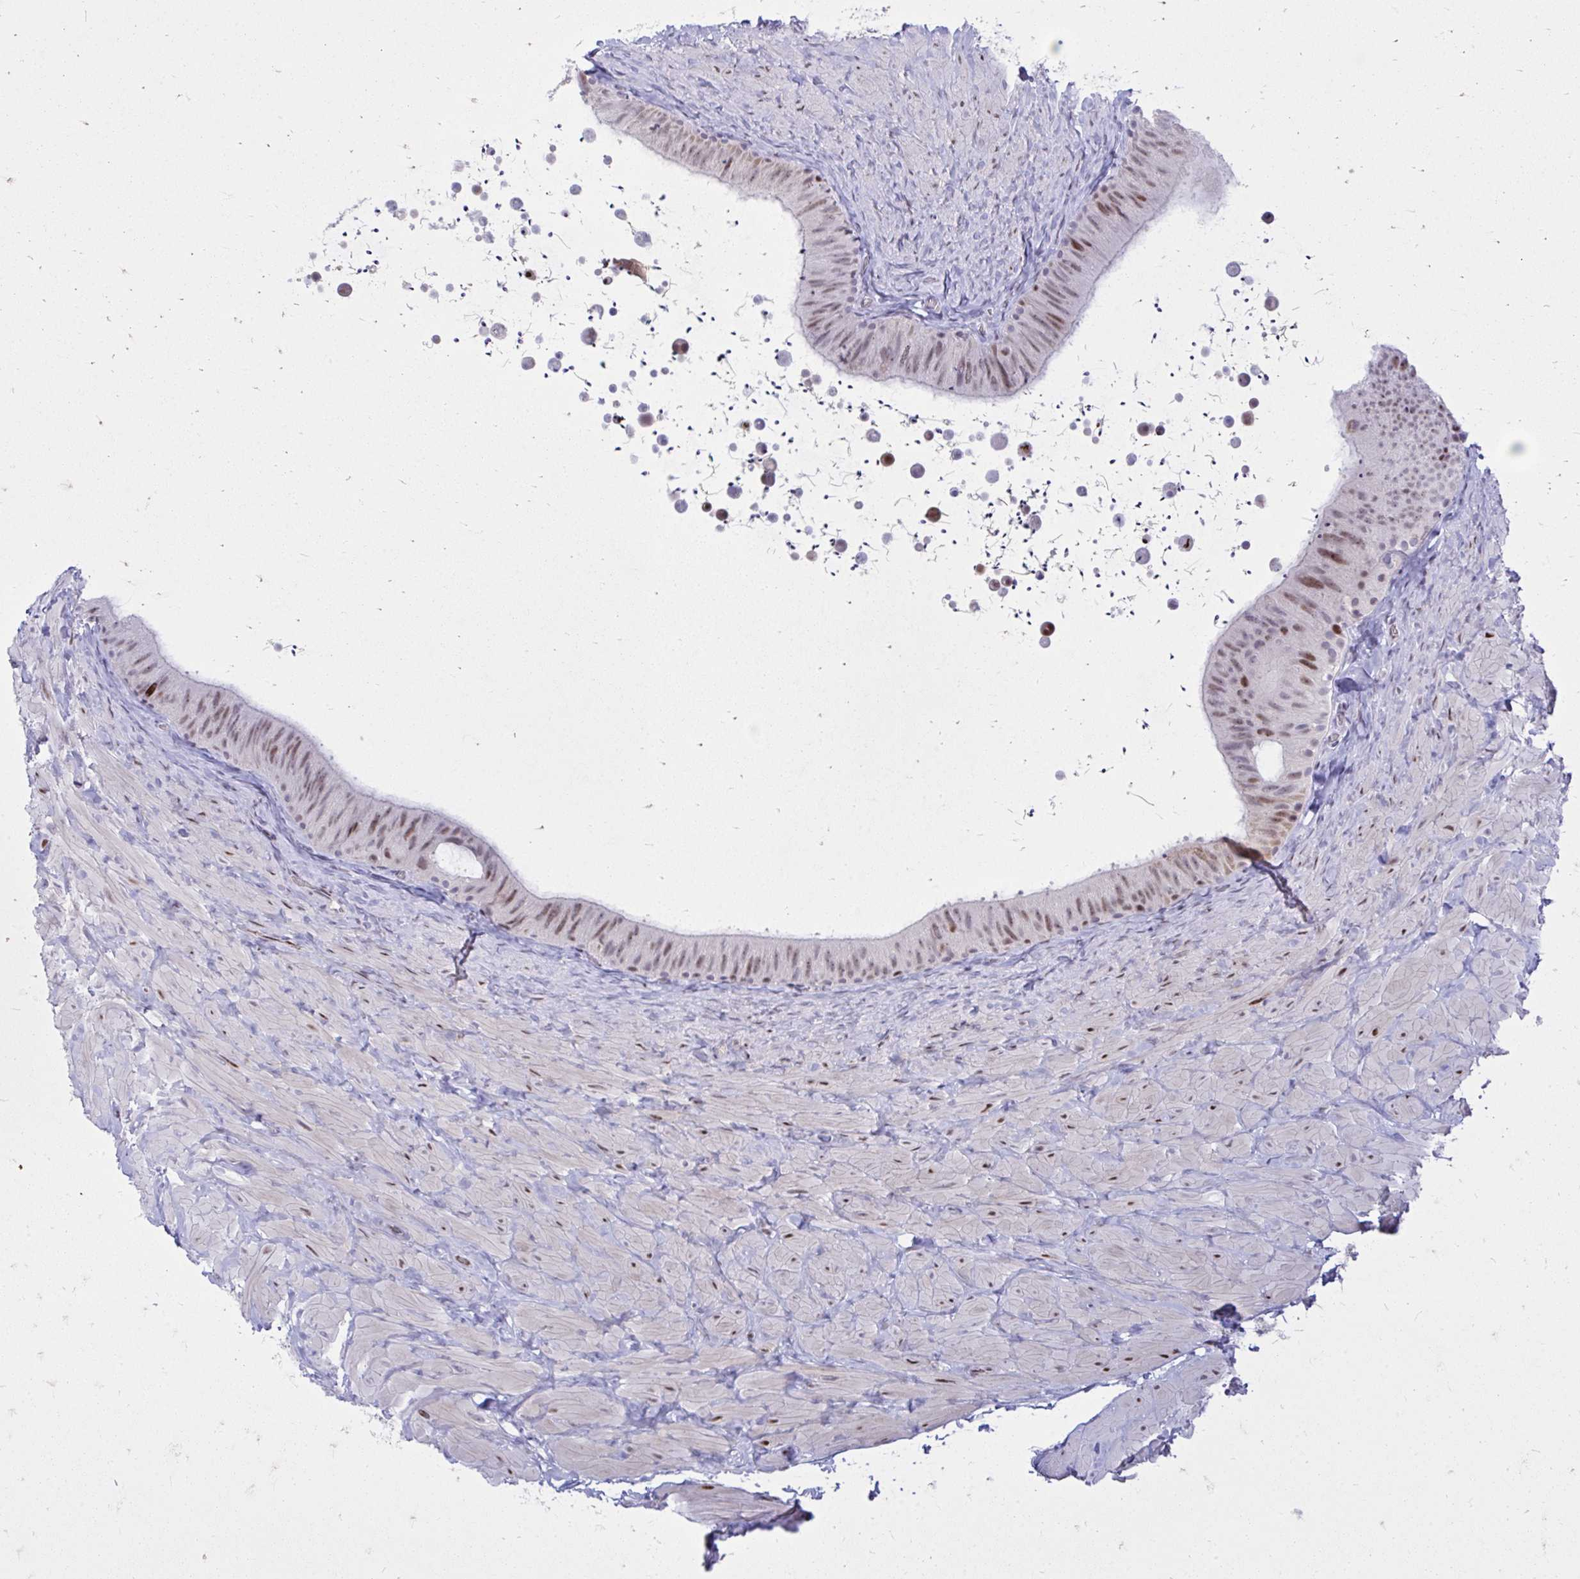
{"staining": {"intensity": "strong", "quantity": "25%-75%", "location": "nuclear"}, "tissue": "epididymis", "cell_type": "Glandular cells", "image_type": "normal", "snomed": [{"axis": "morphology", "description": "Normal tissue, NOS"}, {"axis": "topography", "description": "Epididymis, spermatic cord, NOS"}, {"axis": "topography", "description": "Epididymis"}], "caption": "A brown stain labels strong nuclear expression of a protein in glandular cells of benign human epididymis. (Brightfield microscopy of DAB IHC at high magnification).", "gene": "C14orf39", "patient": {"sex": "male", "age": 31}}